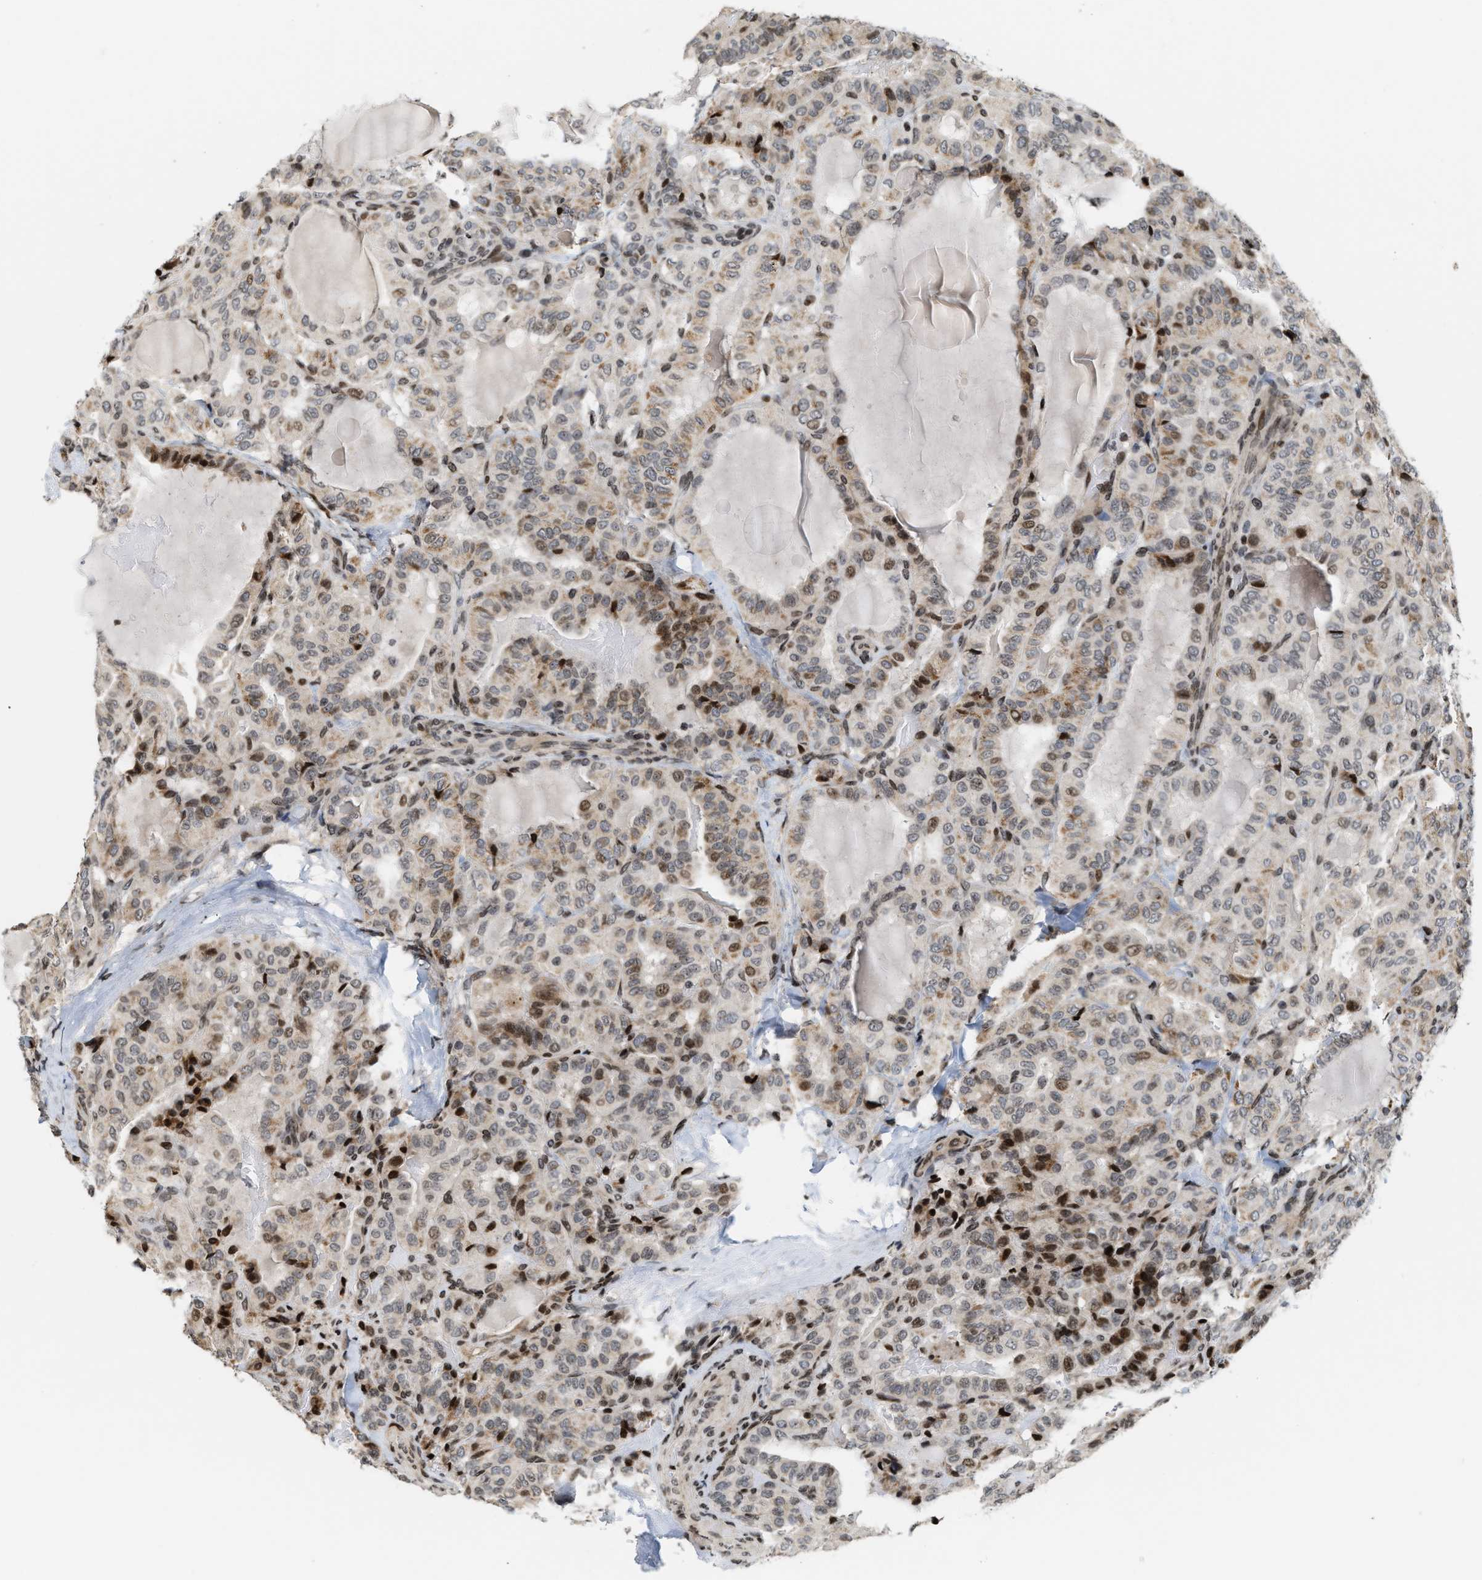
{"staining": {"intensity": "moderate", "quantity": "25%-75%", "location": "cytoplasmic/membranous,nuclear"}, "tissue": "thyroid cancer", "cell_type": "Tumor cells", "image_type": "cancer", "snomed": [{"axis": "morphology", "description": "Papillary adenocarcinoma, NOS"}, {"axis": "topography", "description": "Thyroid gland"}], "caption": "Papillary adenocarcinoma (thyroid) stained for a protein demonstrates moderate cytoplasmic/membranous and nuclear positivity in tumor cells.", "gene": "PDZD2", "patient": {"sex": "male", "age": 77}}